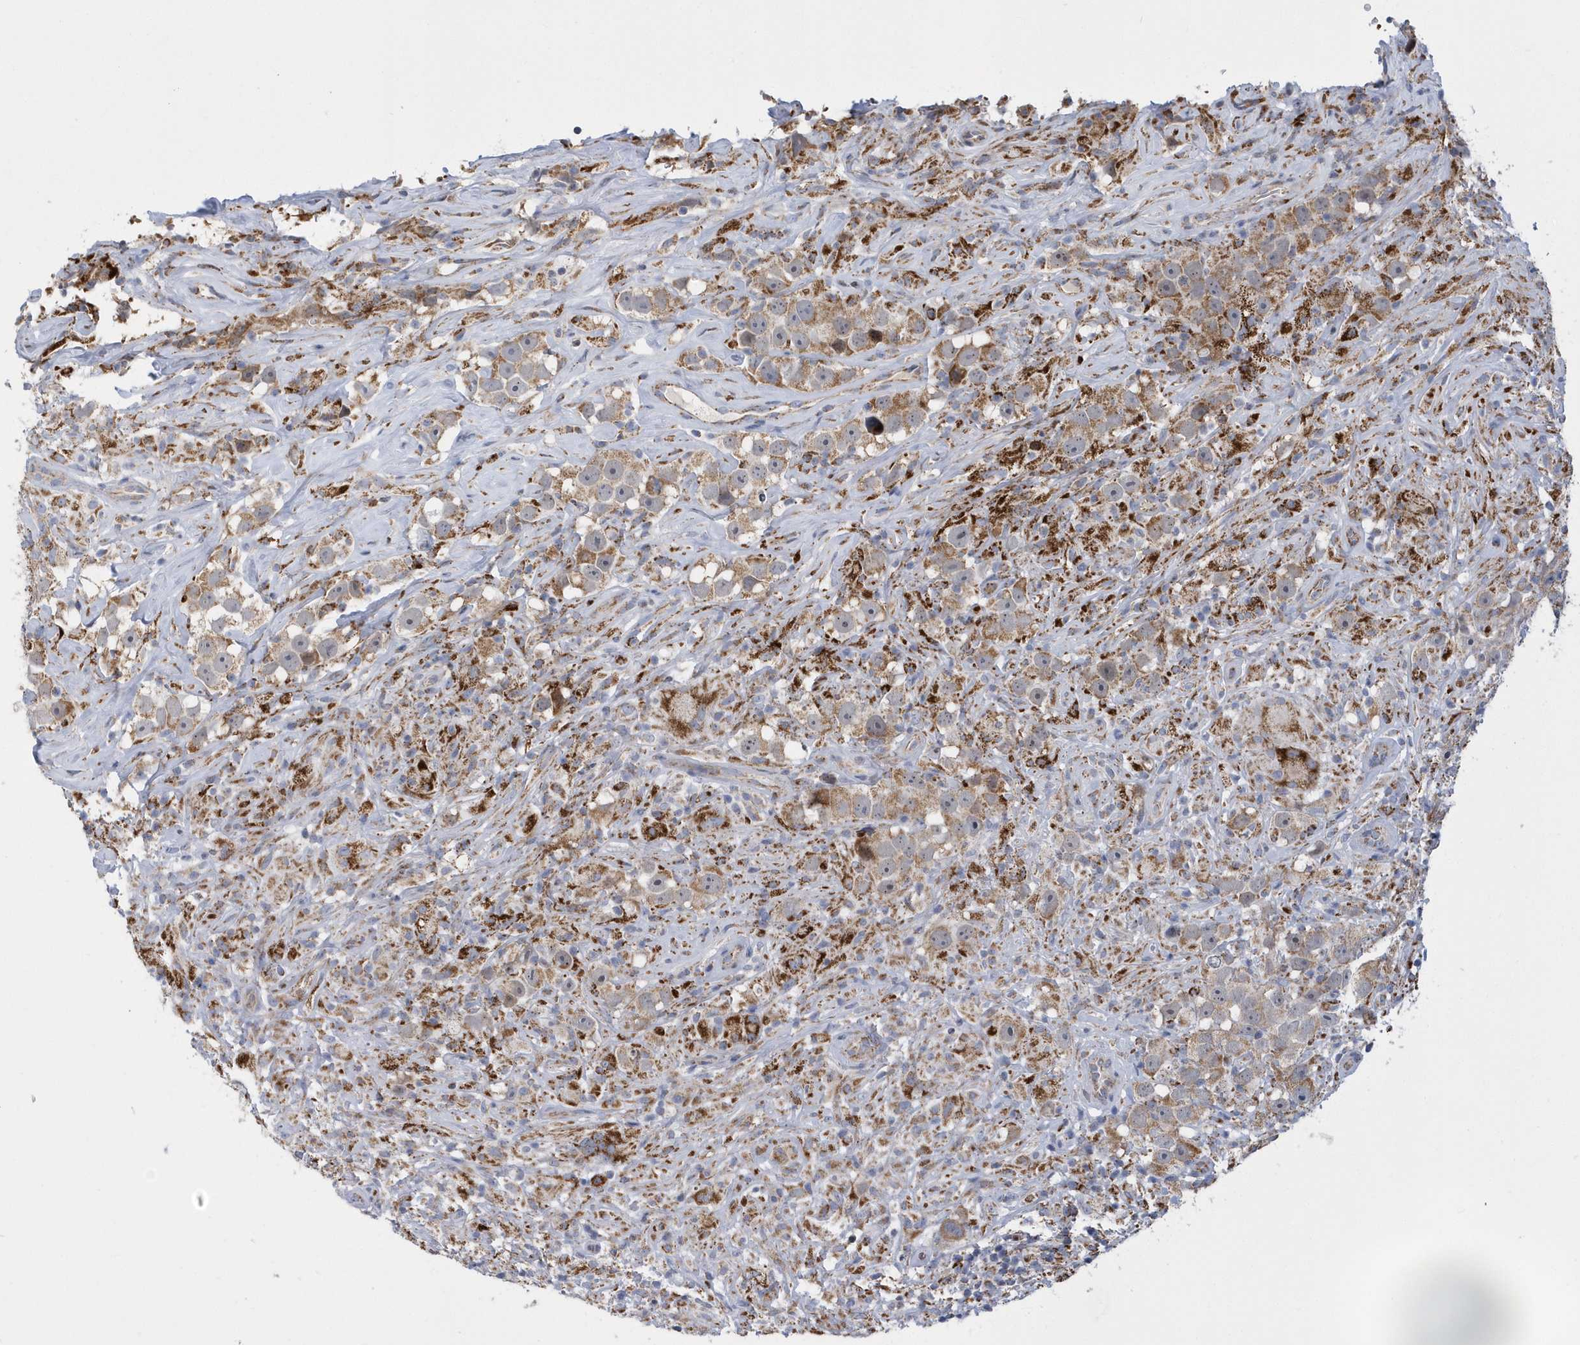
{"staining": {"intensity": "moderate", "quantity": "25%-75%", "location": "cytoplasmic/membranous"}, "tissue": "testis cancer", "cell_type": "Tumor cells", "image_type": "cancer", "snomed": [{"axis": "morphology", "description": "Seminoma, NOS"}, {"axis": "topography", "description": "Testis"}], "caption": "Tumor cells reveal medium levels of moderate cytoplasmic/membranous positivity in about 25%-75% of cells in testis seminoma.", "gene": "VWA5B2", "patient": {"sex": "male", "age": 49}}